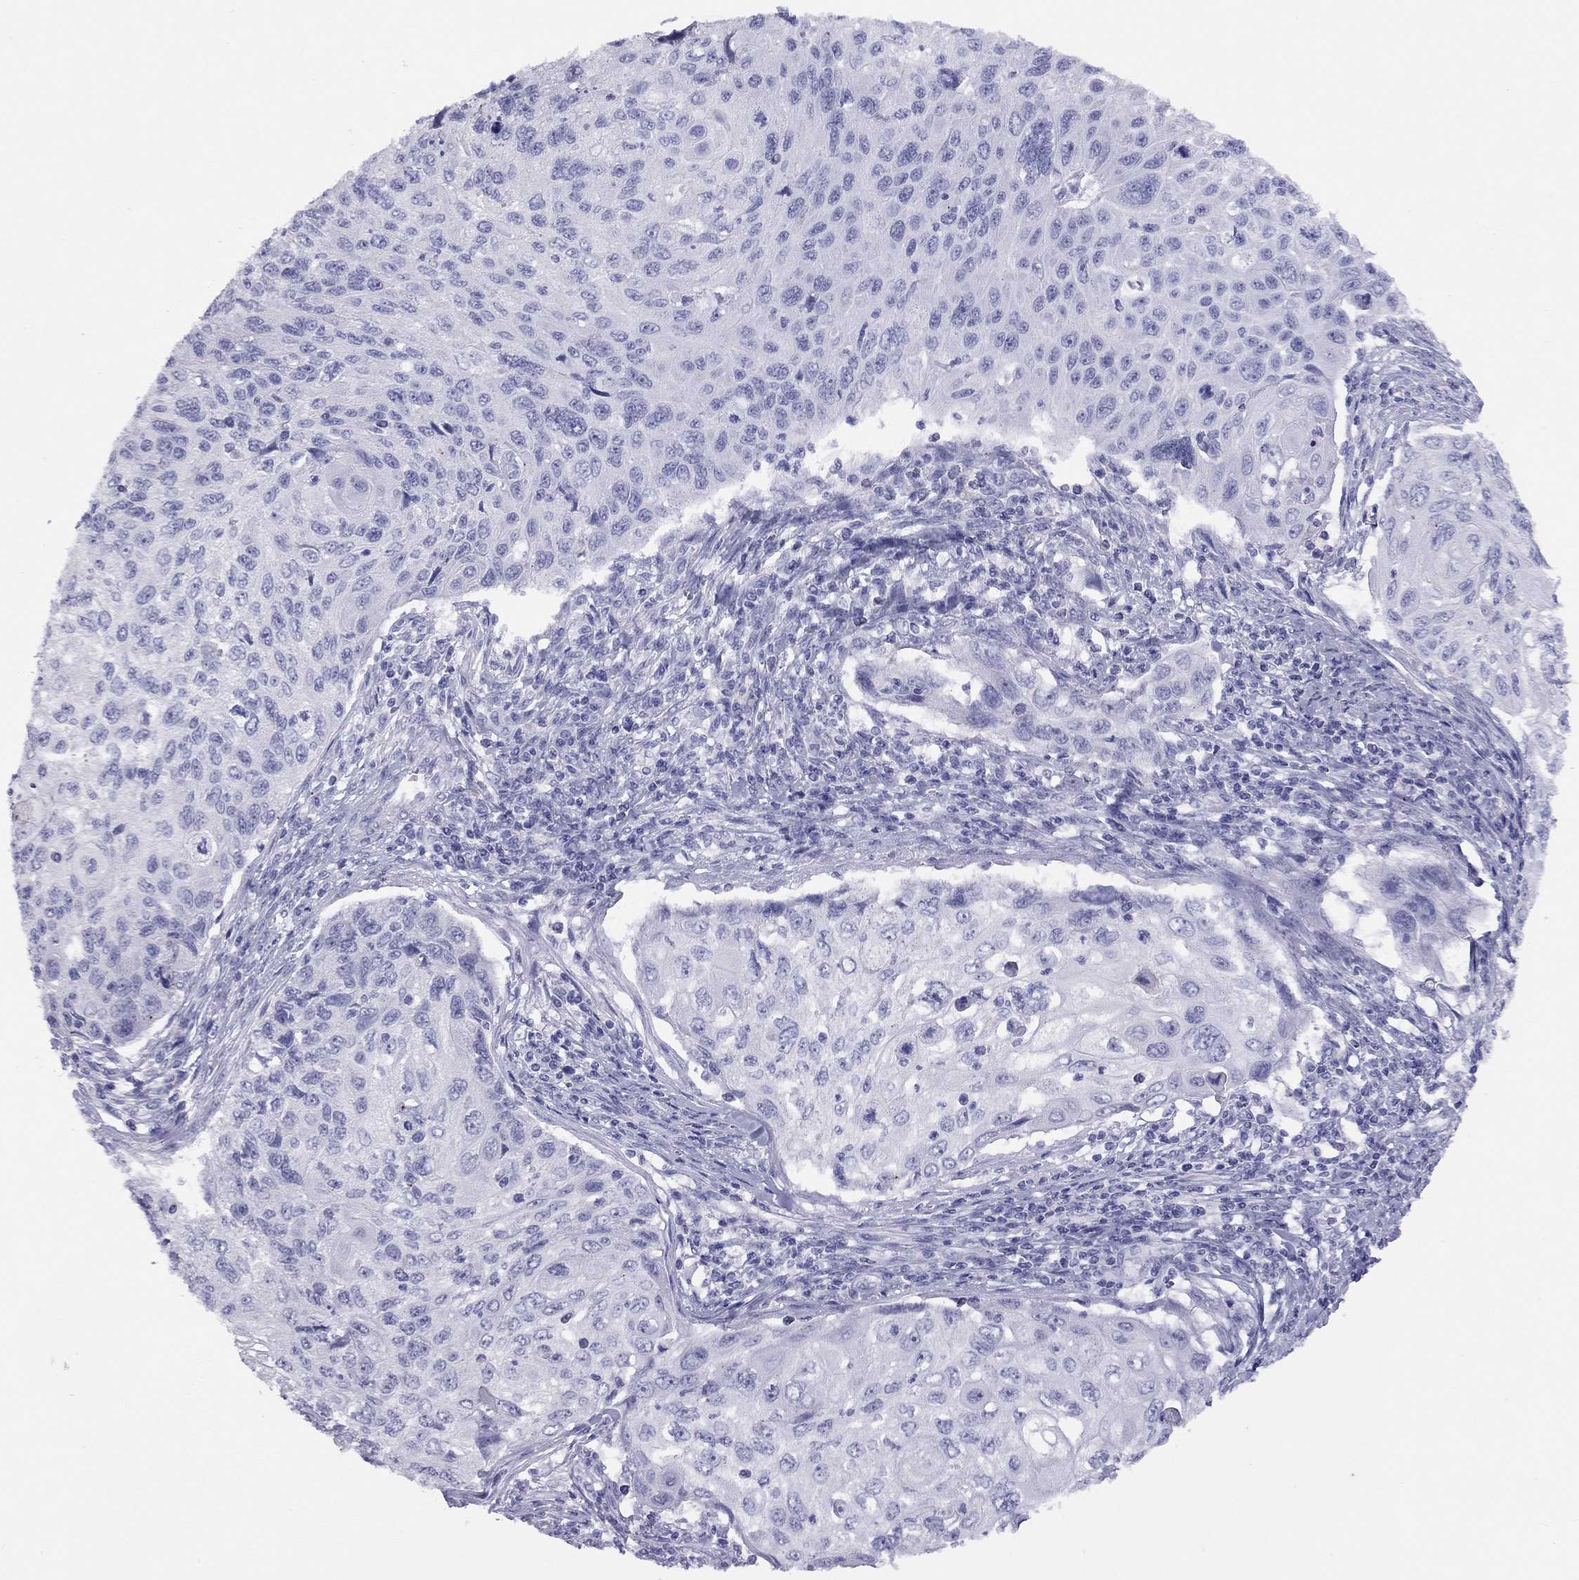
{"staining": {"intensity": "negative", "quantity": "none", "location": "none"}, "tissue": "cervical cancer", "cell_type": "Tumor cells", "image_type": "cancer", "snomed": [{"axis": "morphology", "description": "Squamous cell carcinoma, NOS"}, {"axis": "topography", "description": "Cervix"}], "caption": "This is an IHC image of human cervical cancer. There is no staining in tumor cells.", "gene": "LYAR", "patient": {"sex": "female", "age": 70}}